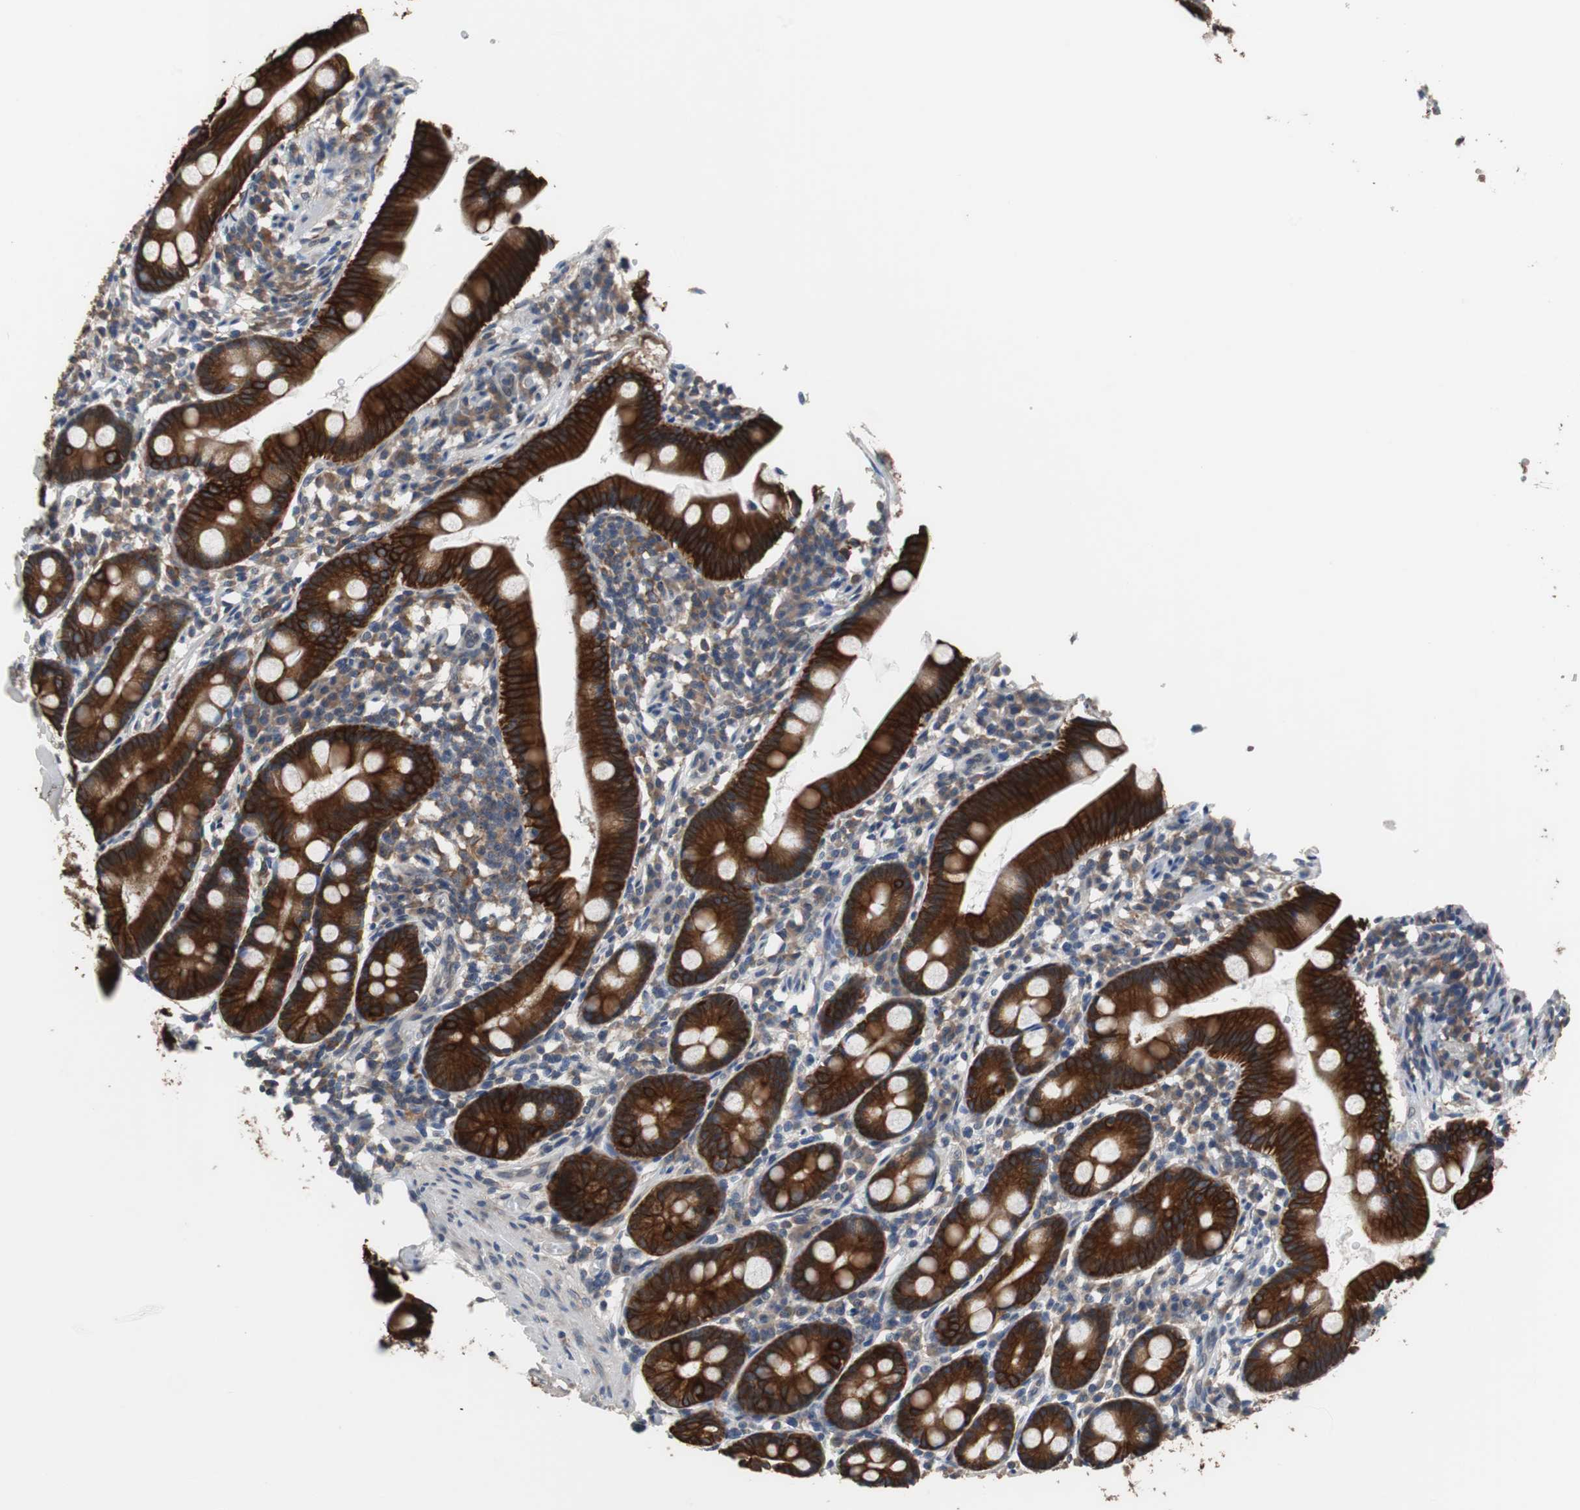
{"staining": {"intensity": "strong", "quantity": ">75%", "location": "cytoplasmic/membranous"}, "tissue": "duodenum", "cell_type": "Glandular cells", "image_type": "normal", "snomed": [{"axis": "morphology", "description": "Normal tissue, NOS"}, {"axis": "topography", "description": "Duodenum"}], "caption": "IHC of unremarkable duodenum demonstrates high levels of strong cytoplasmic/membranous positivity in about >75% of glandular cells.", "gene": "USP10", "patient": {"sex": "male", "age": 50}}